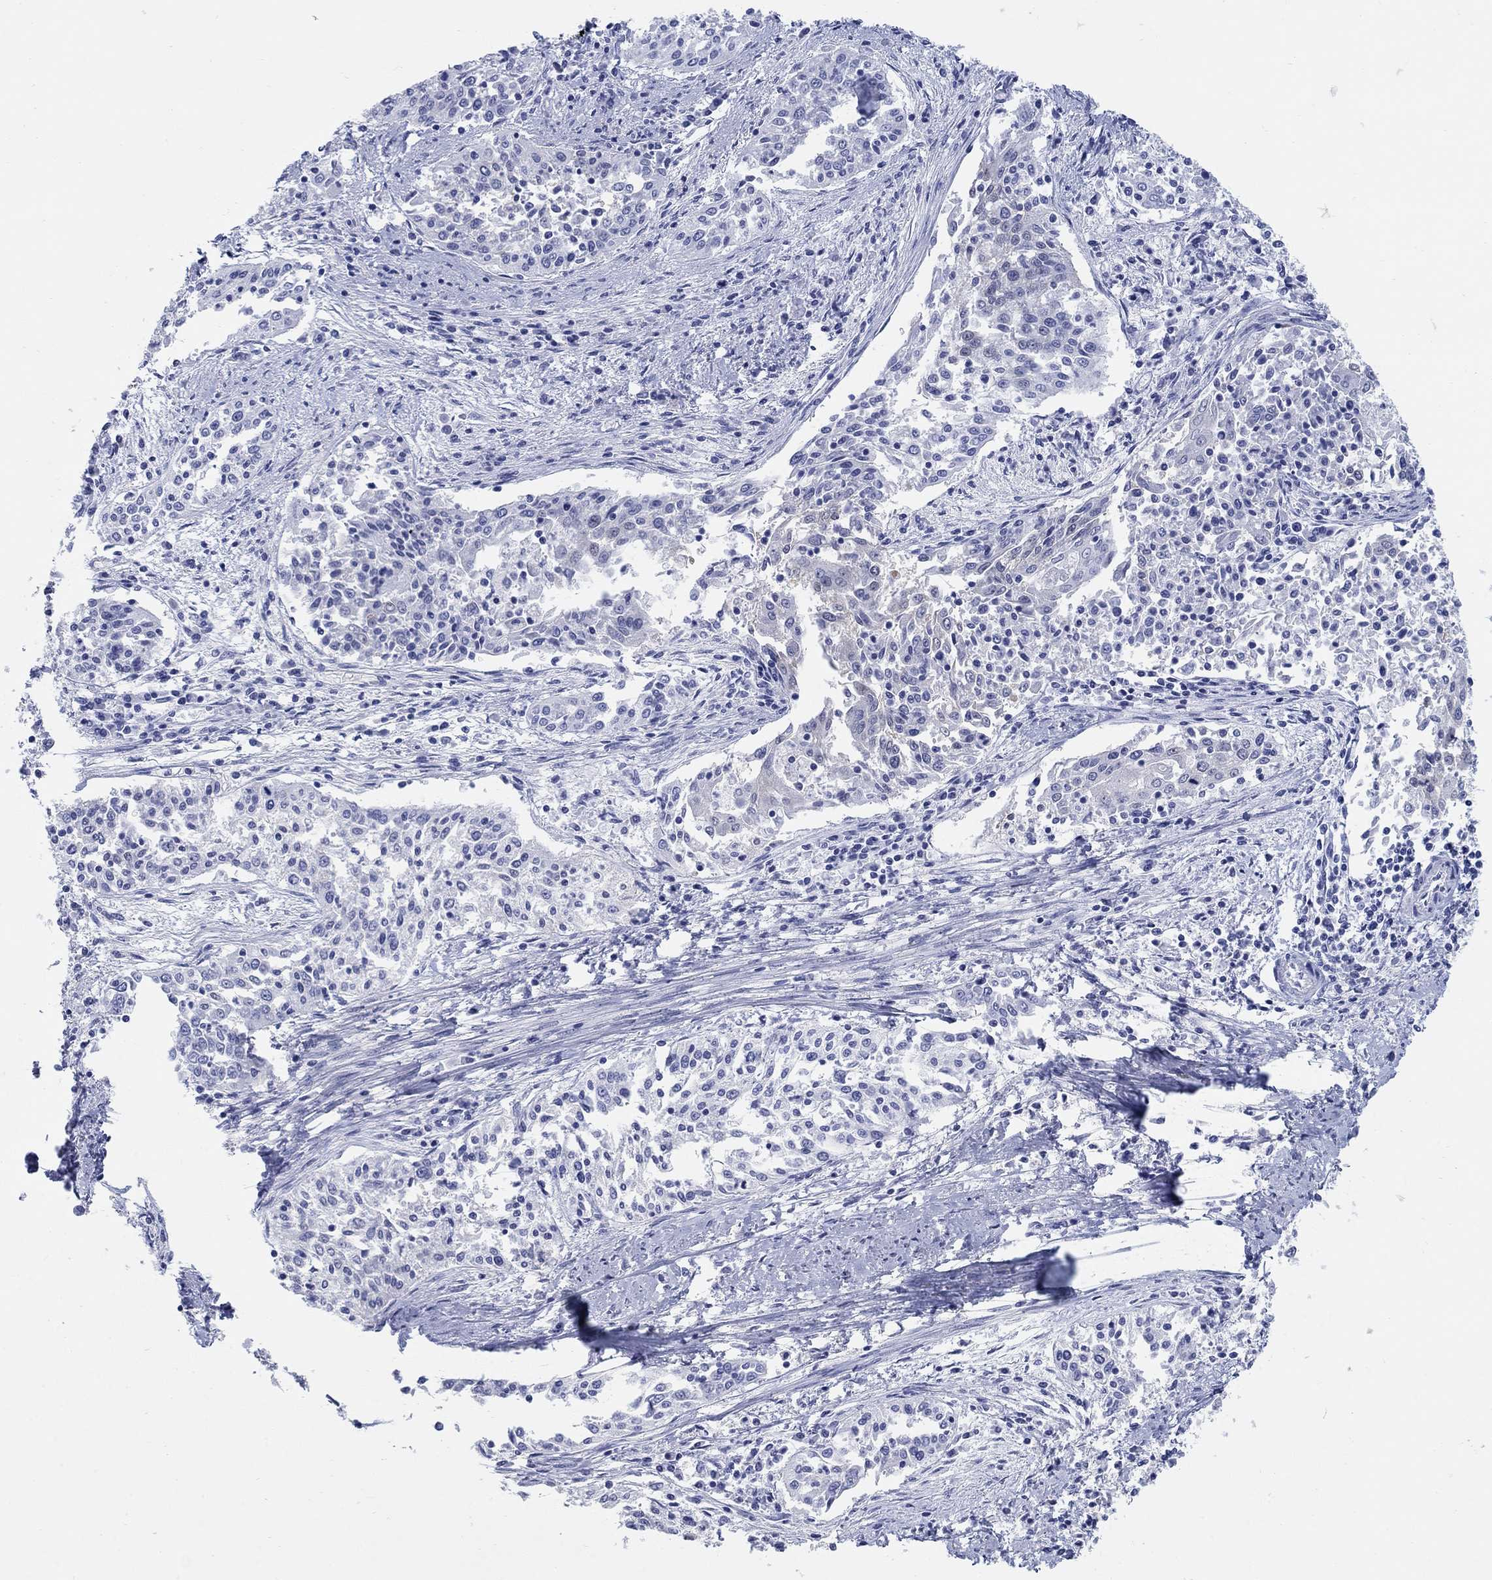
{"staining": {"intensity": "negative", "quantity": "none", "location": "none"}, "tissue": "cervical cancer", "cell_type": "Tumor cells", "image_type": "cancer", "snomed": [{"axis": "morphology", "description": "Squamous cell carcinoma, NOS"}, {"axis": "topography", "description": "Cervix"}], "caption": "Immunohistochemistry (IHC) image of neoplastic tissue: human squamous cell carcinoma (cervical) stained with DAB reveals no significant protein staining in tumor cells. (Stains: DAB immunohistochemistry with hematoxylin counter stain, Microscopy: brightfield microscopy at high magnification).", "gene": "AKR1C2", "patient": {"sex": "female", "age": 41}}